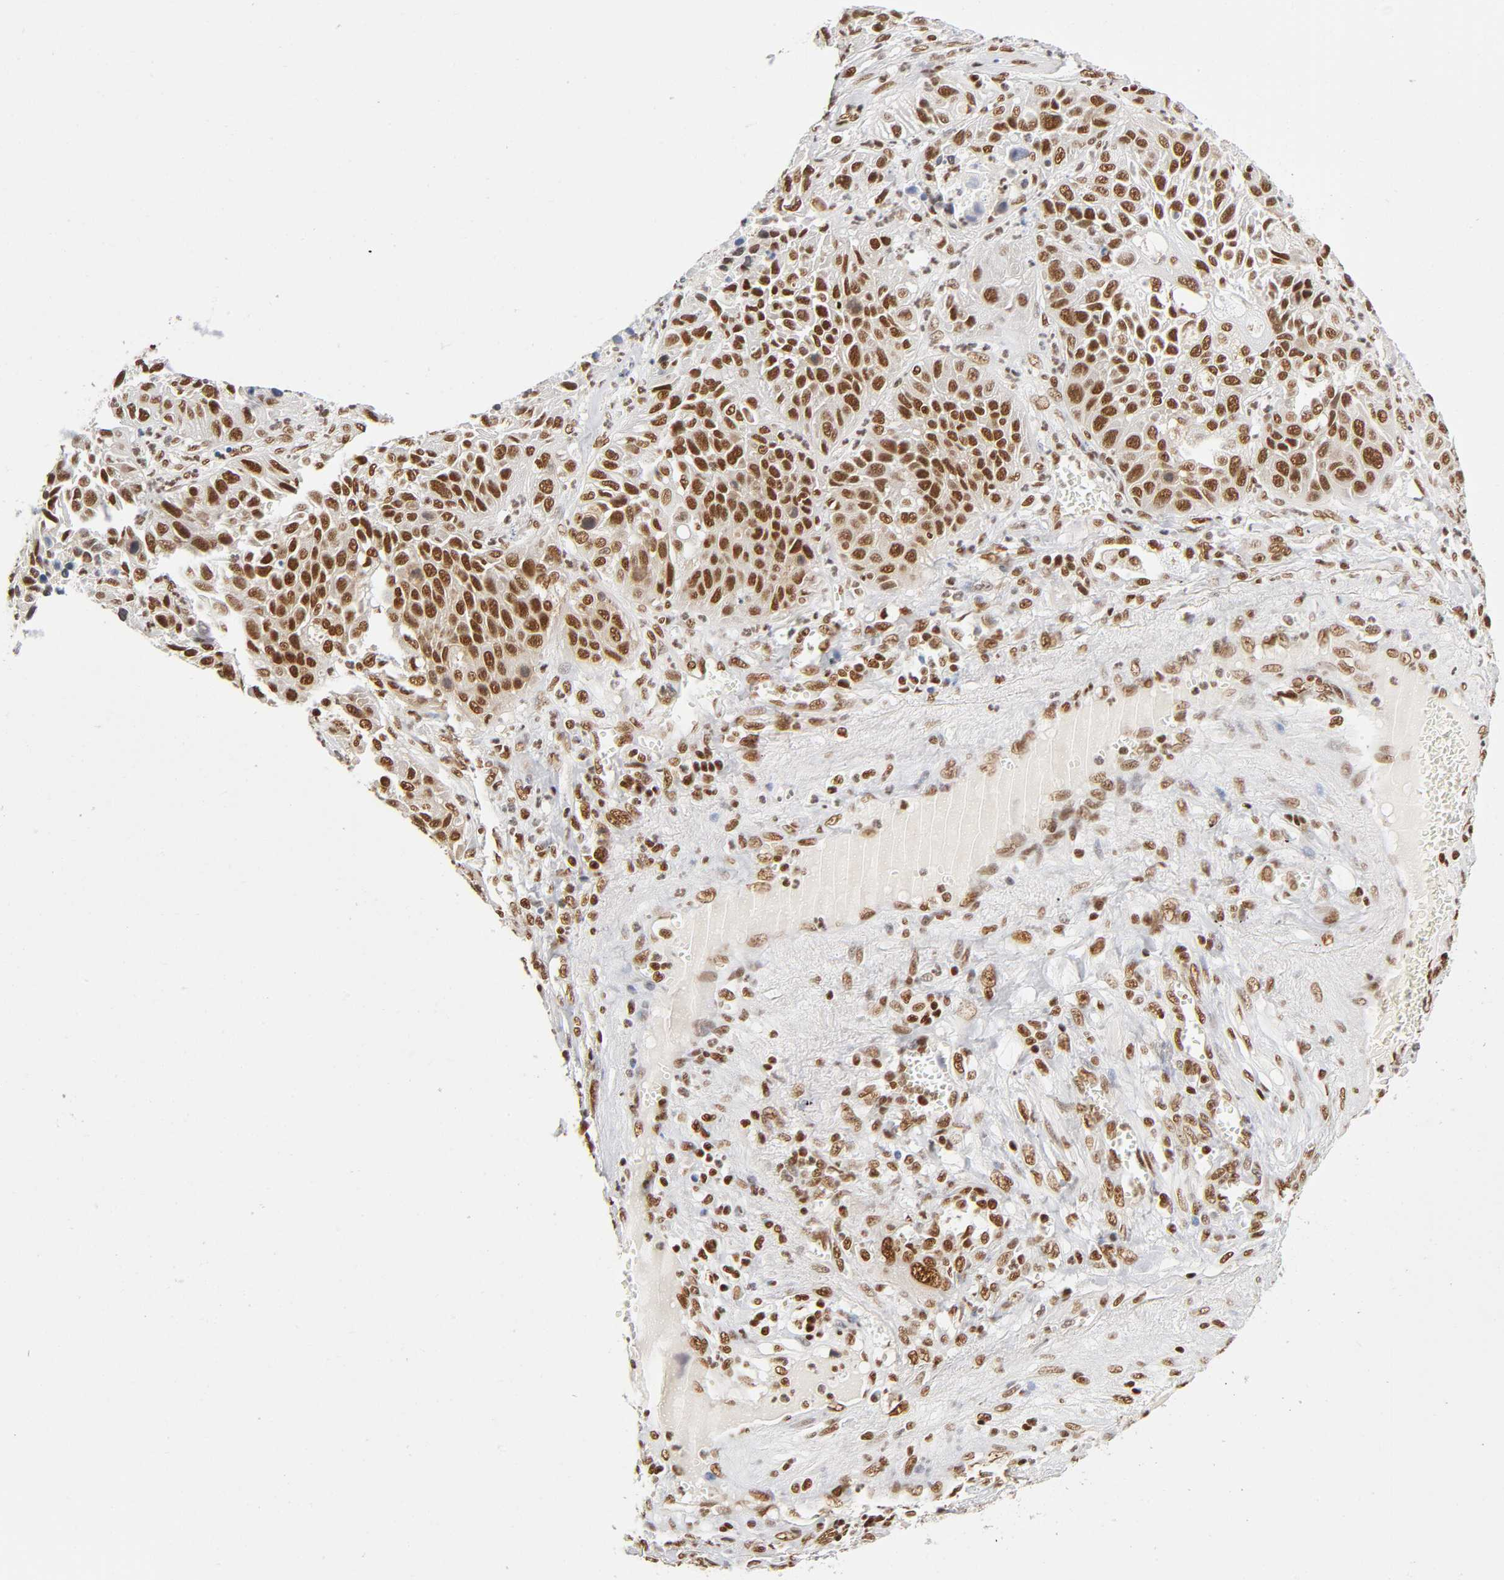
{"staining": {"intensity": "strong", "quantity": ">75%", "location": "nuclear"}, "tissue": "lung cancer", "cell_type": "Tumor cells", "image_type": "cancer", "snomed": [{"axis": "morphology", "description": "Squamous cell carcinoma, NOS"}, {"axis": "topography", "description": "Lung"}], "caption": "Lung squamous cell carcinoma stained with a protein marker displays strong staining in tumor cells.", "gene": "ILKAP", "patient": {"sex": "female", "age": 76}}